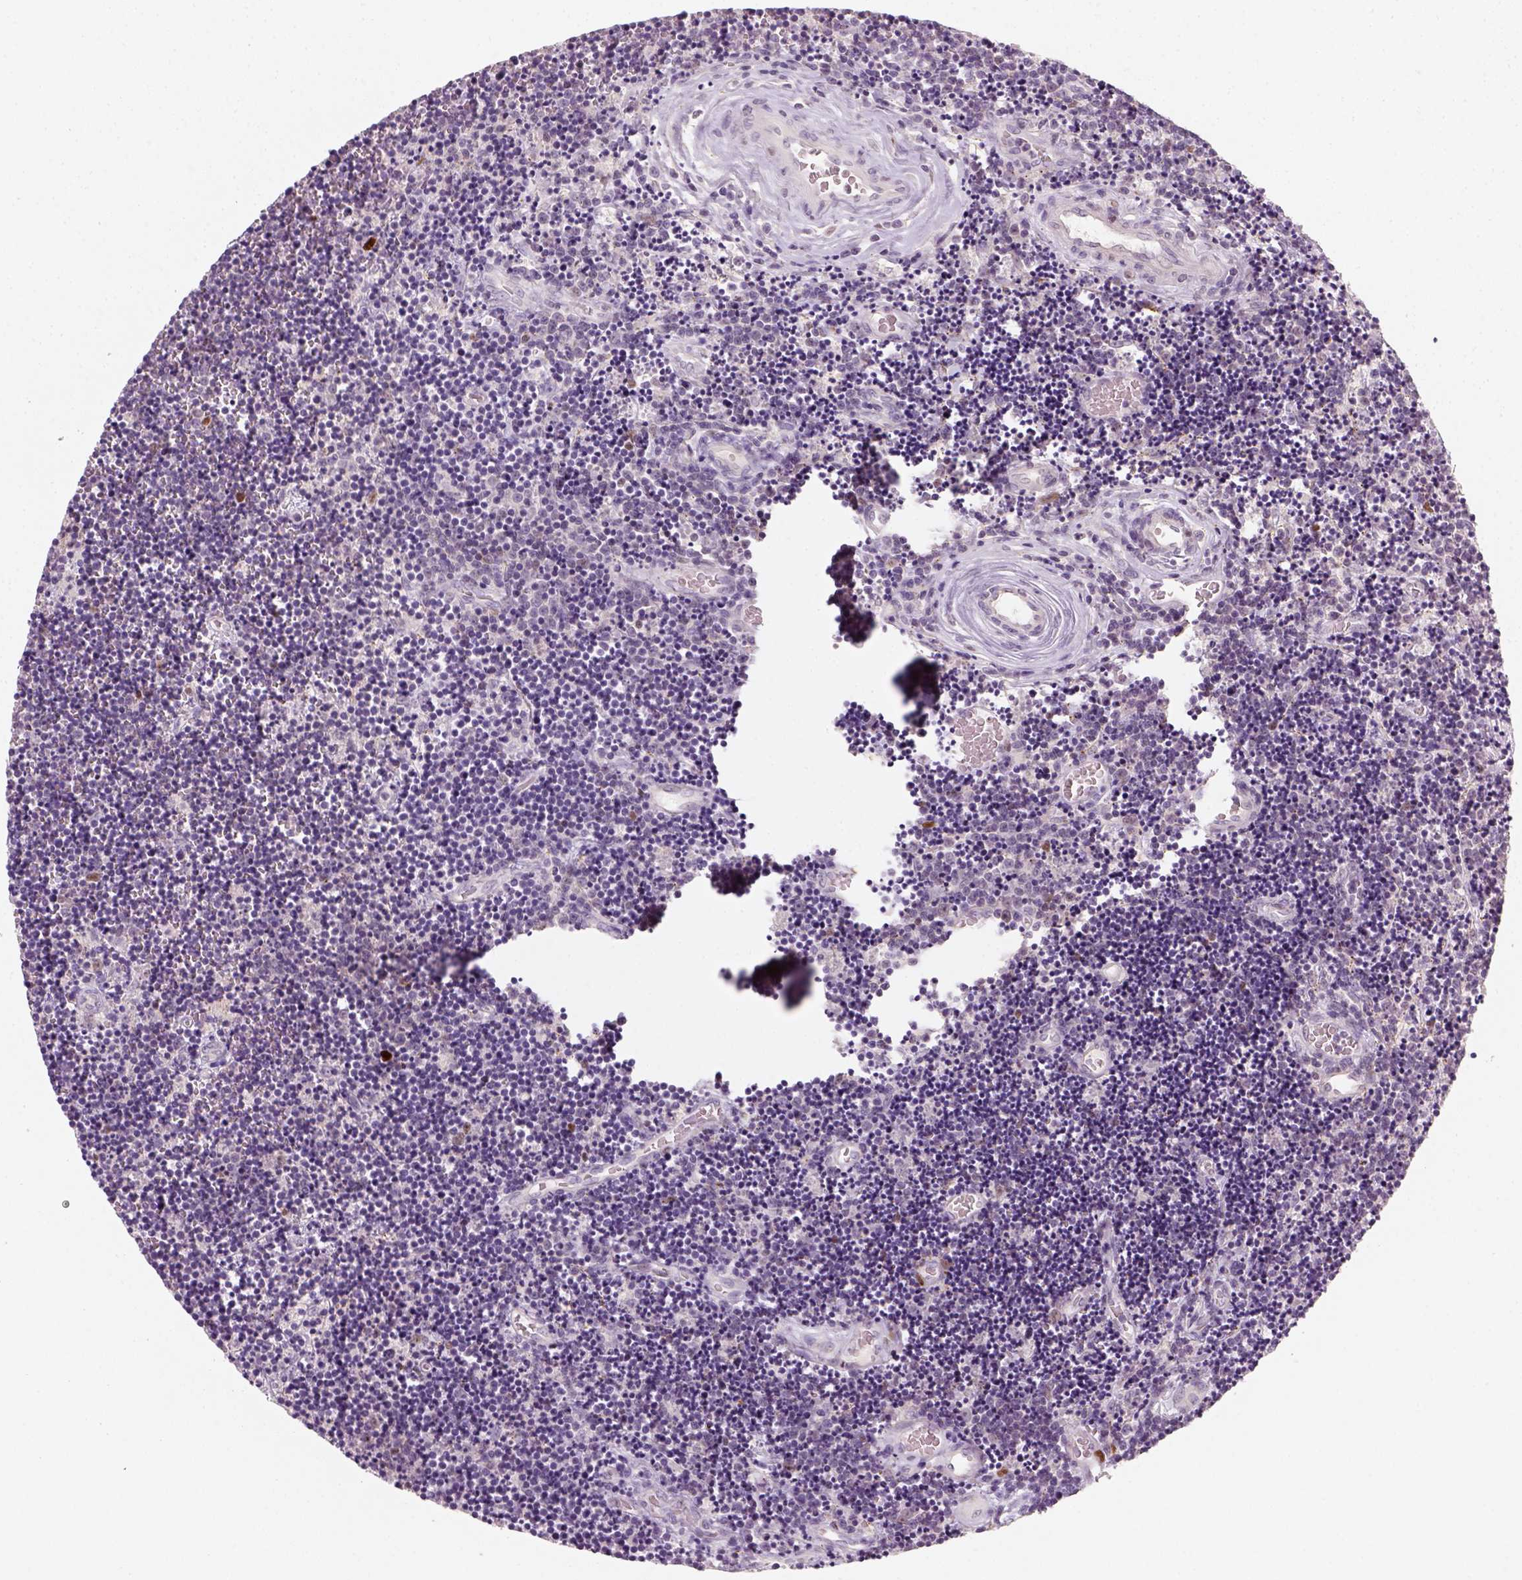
{"staining": {"intensity": "negative", "quantity": "none", "location": "none"}, "tissue": "lymphoma", "cell_type": "Tumor cells", "image_type": "cancer", "snomed": [{"axis": "morphology", "description": "Malignant lymphoma, non-Hodgkin's type, Low grade"}, {"axis": "topography", "description": "Brain"}], "caption": "A high-resolution photomicrograph shows immunohistochemistry staining of low-grade malignant lymphoma, non-Hodgkin's type, which demonstrates no significant staining in tumor cells.", "gene": "TP53", "patient": {"sex": "female", "age": 66}}